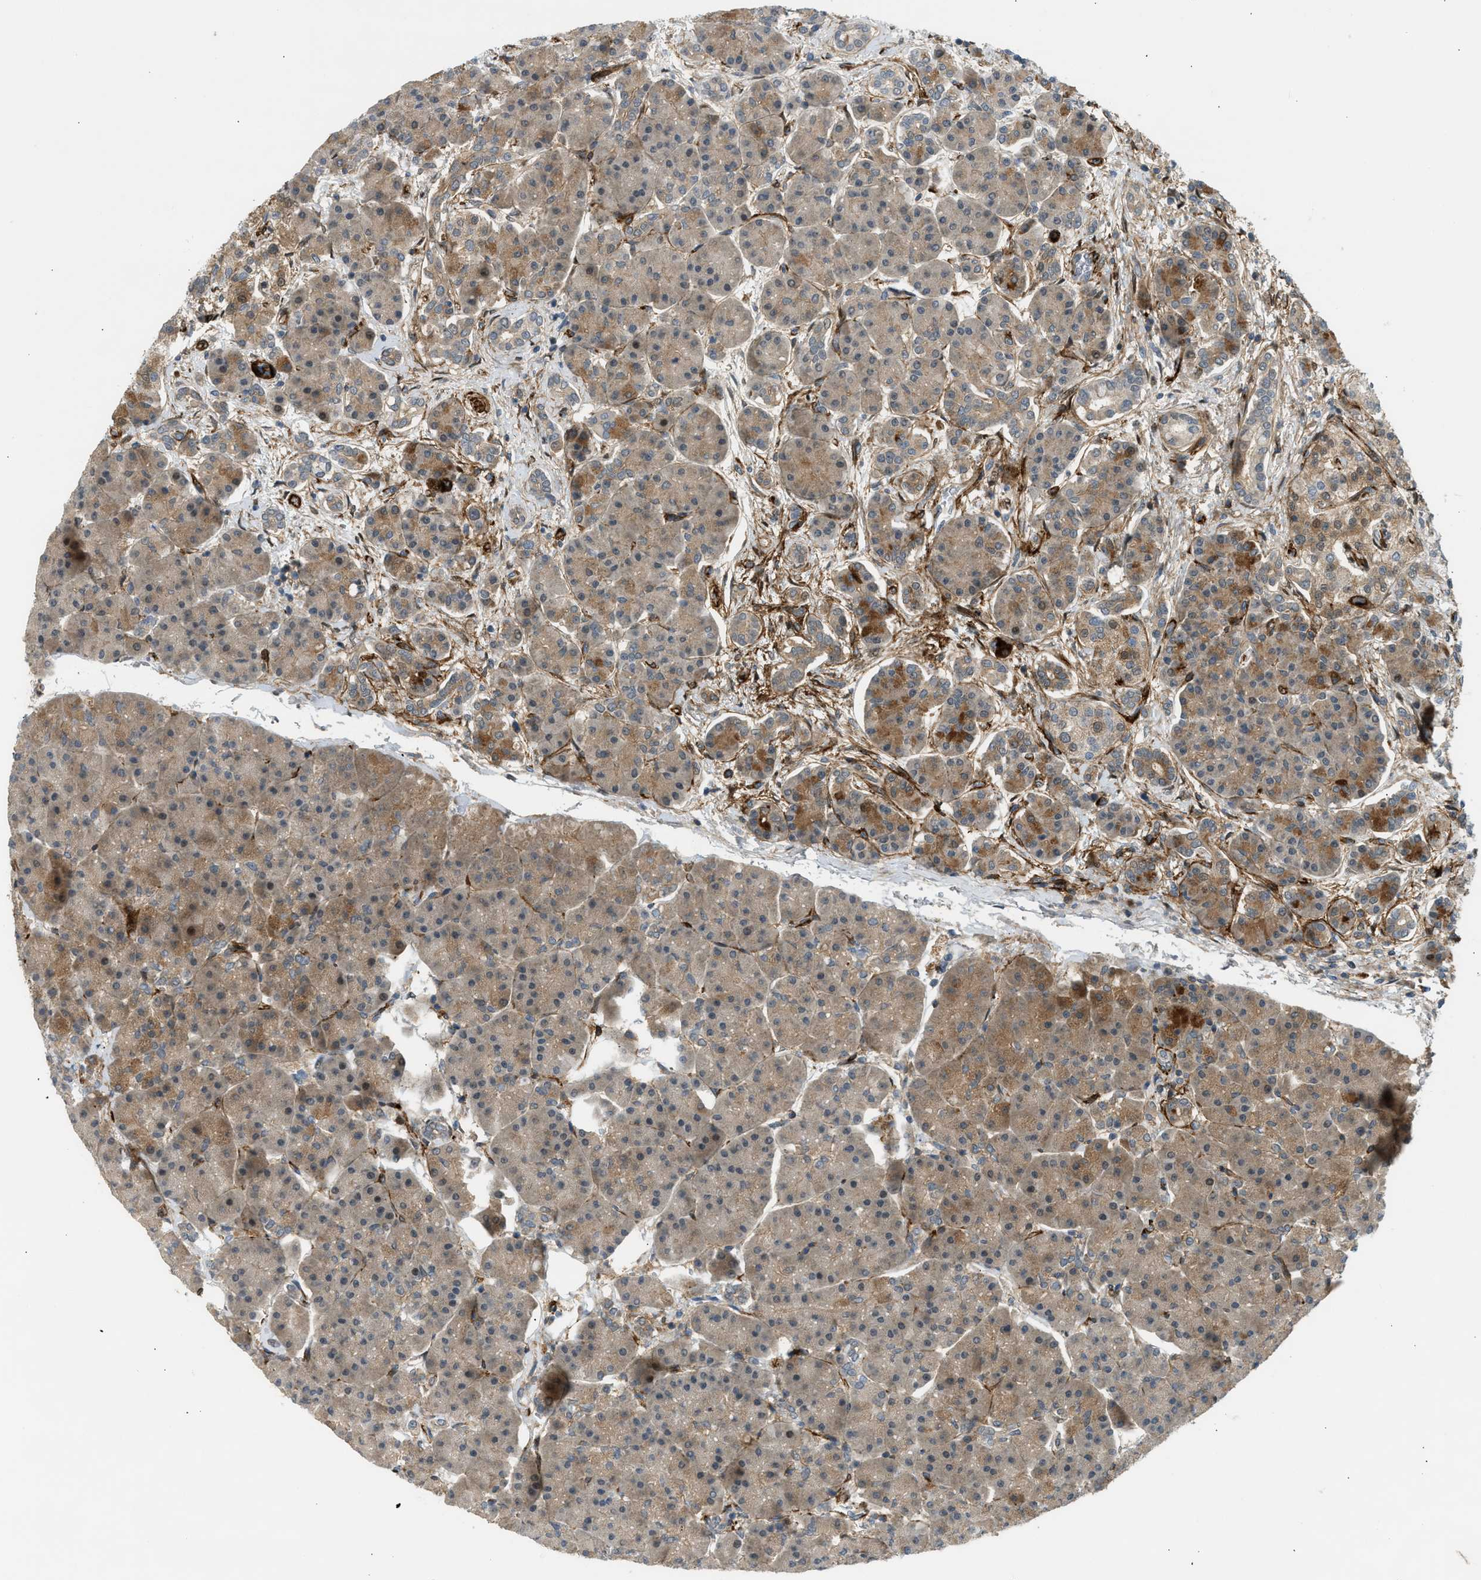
{"staining": {"intensity": "moderate", "quantity": ">75%", "location": "cytoplasmic/membranous"}, "tissue": "pancreas", "cell_type": "Exocrine glandular cells", "image_type": "normal", "snomed": [{"axis": "morphology", "description": "Normal tissue, NOS"}, {"axis": "topography", "description": "Pancreas"}], "caption": "DAB immunohistochemical staining of unremarkable pancreas shows moderate cytoplasmic/membranous protein expression in about >75% of exocrine glandular cells. (DAB IHC, brown staining for protein, blue staining for nuclei).", "gene": "EDNRA", "patient": {"sex": "female", "age": 70}}